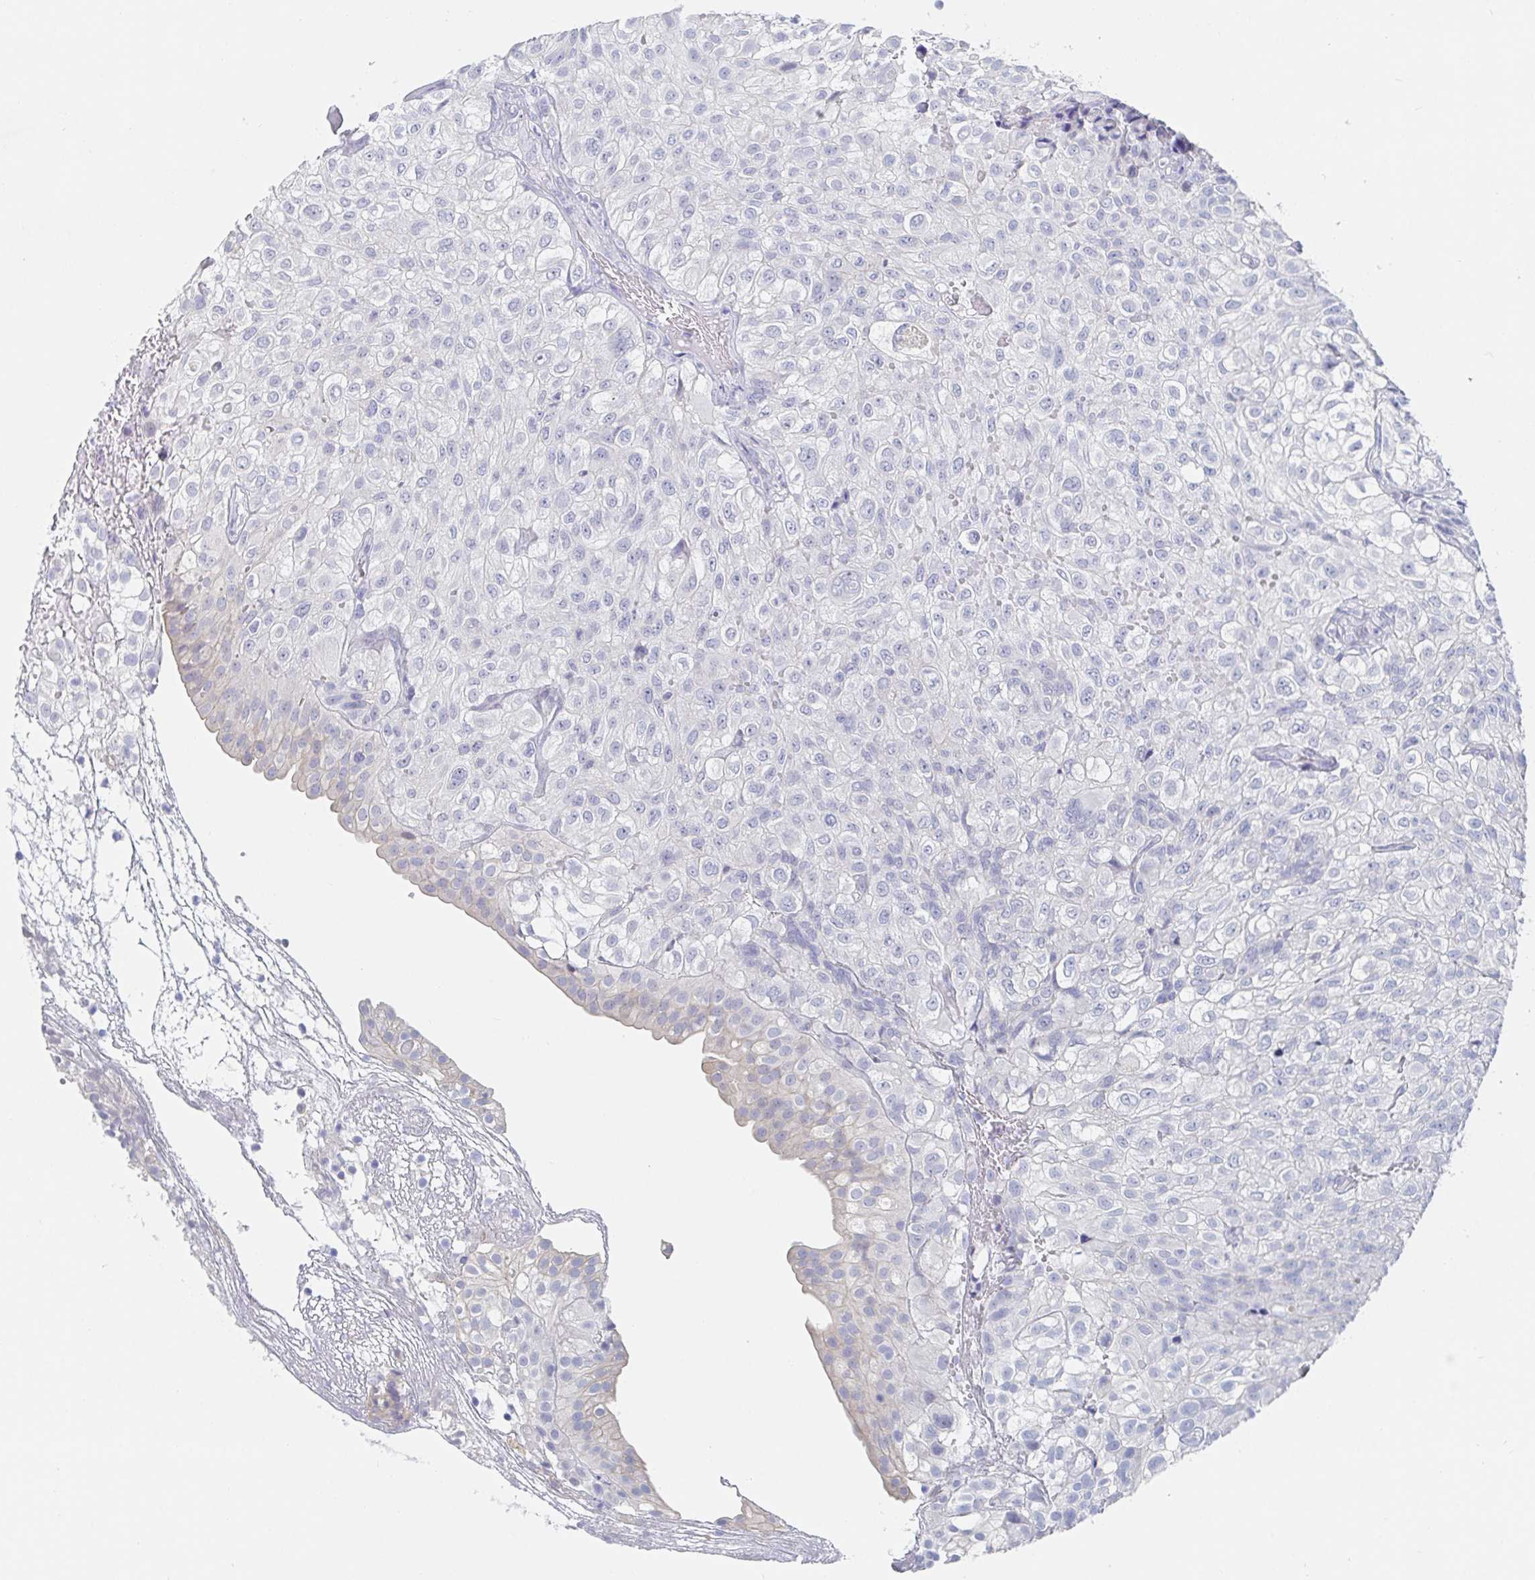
{"staining": {"intensity": "negative", "quantity": "none", "location": "none"}, "tissue": "urothelial cancer", "cell_type": "Tumor cells", "image_type": "cancer", "snomed": [{"axis": "morphology", "description": "Urothelial carcinoma, High grade"}, {"axis": "topography", "description": "Urinary bladder"}], "caption": "There is no significant positivity in tumor cells of high-grade urothelial carcinoma.", "gene": "ZNF430", "patient": {"sex": "male", "age": 56}}